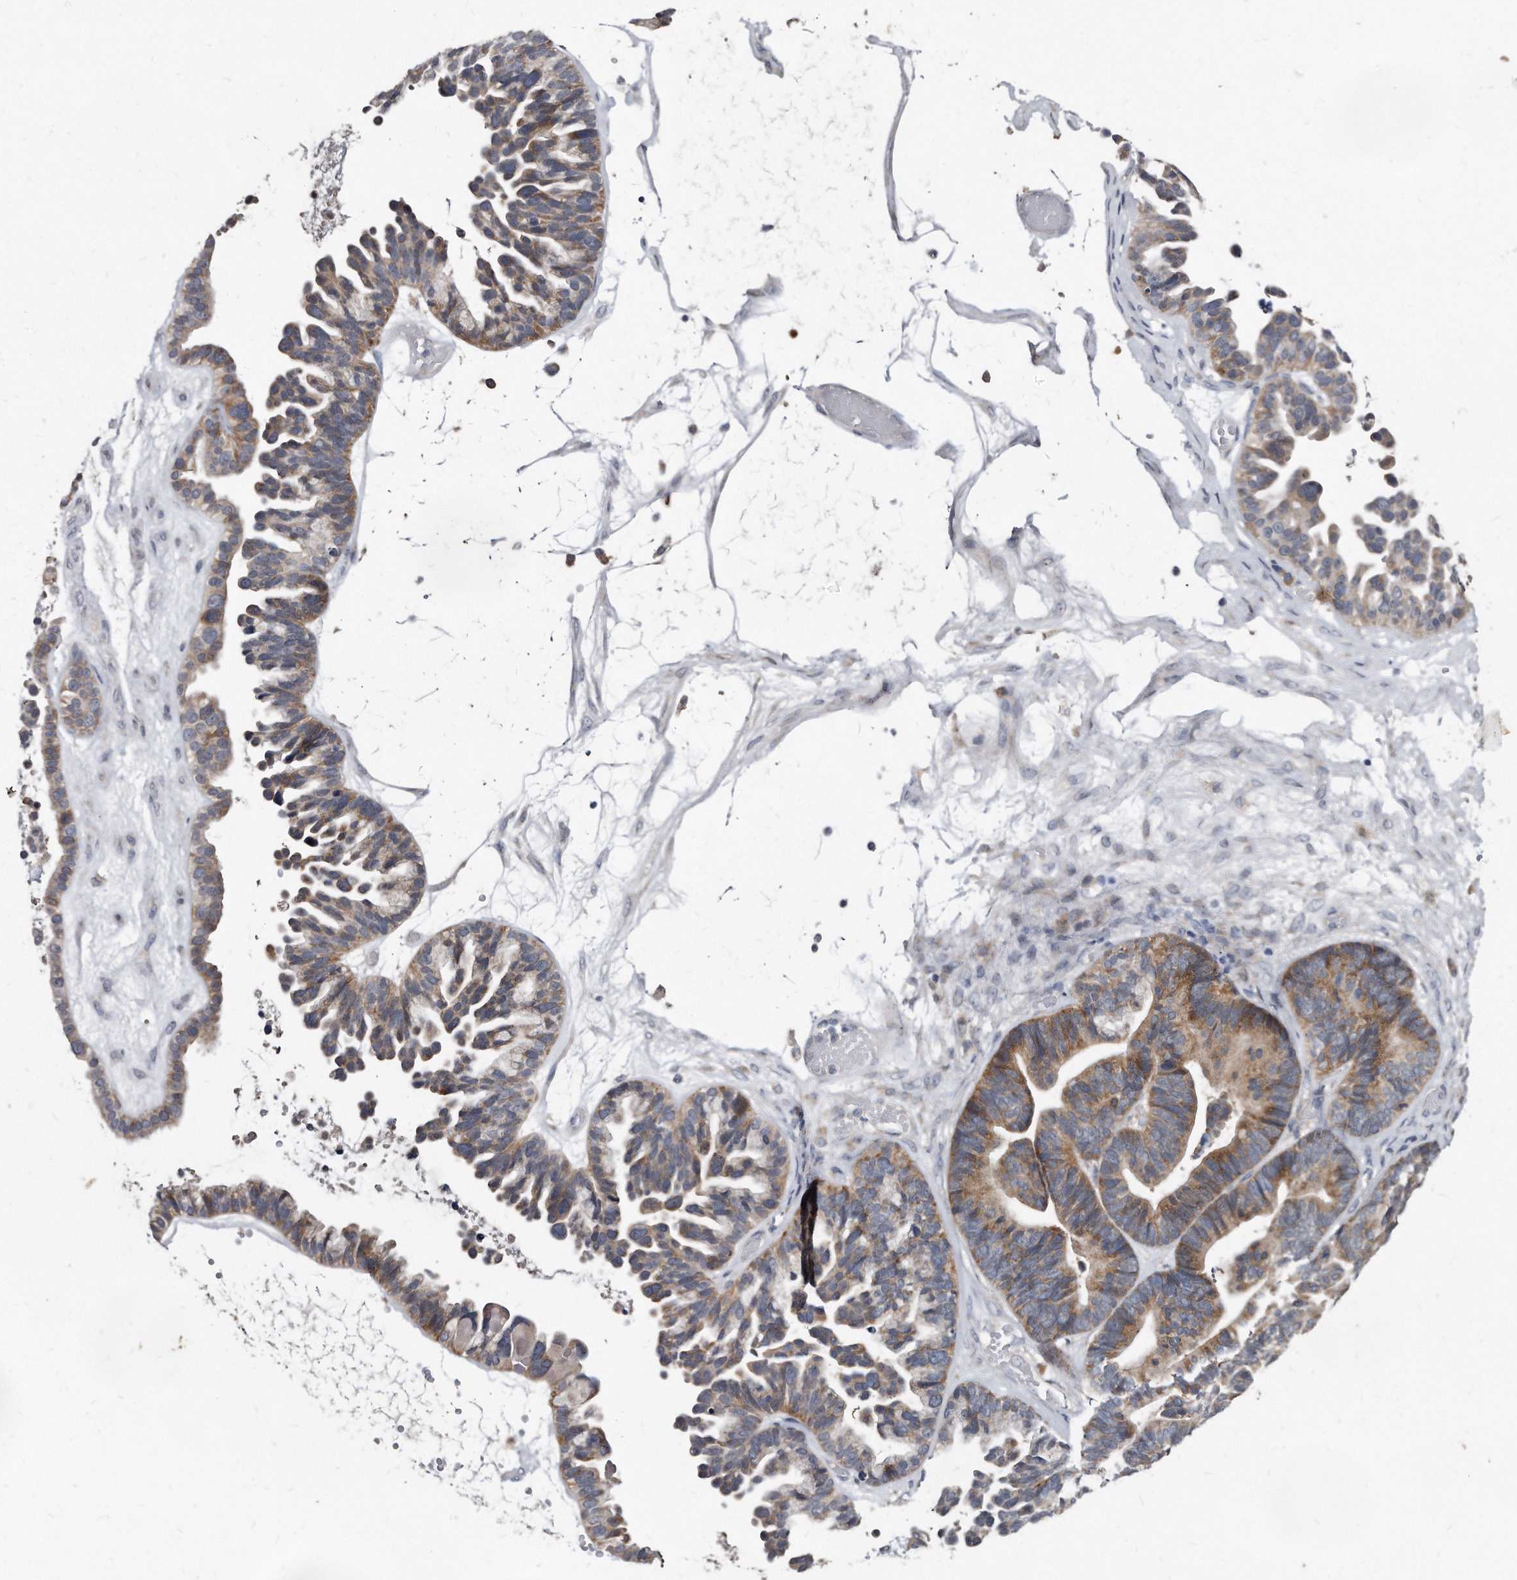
{"staining": {"intensity": "moderate", "quantity": ">75%", "location": "cytoplasmic/membranous"}, "tissue": "ovarian cancer", "cell_type": "Tumor cells", "image_type": "cancer", "snomed": [{"axis": "morphology", "description": "Cystadenocarcinoma, serous, NOS"}, {"axis": "topography", "description": "Ovary"}], "caption": "Immunohistochemistry (DAB (3,3'-diaminobenzidine)) staining of human serous cystadenocarcinoma (ovarian) shows moderate cytoplasmic/membranous protein staining in about >75% of tumor cells. The protein is shown in brown color, while the nuclei are stained blue.", "gene": "KLHDC3", "patient": {"sex": "female", "age": 56}}